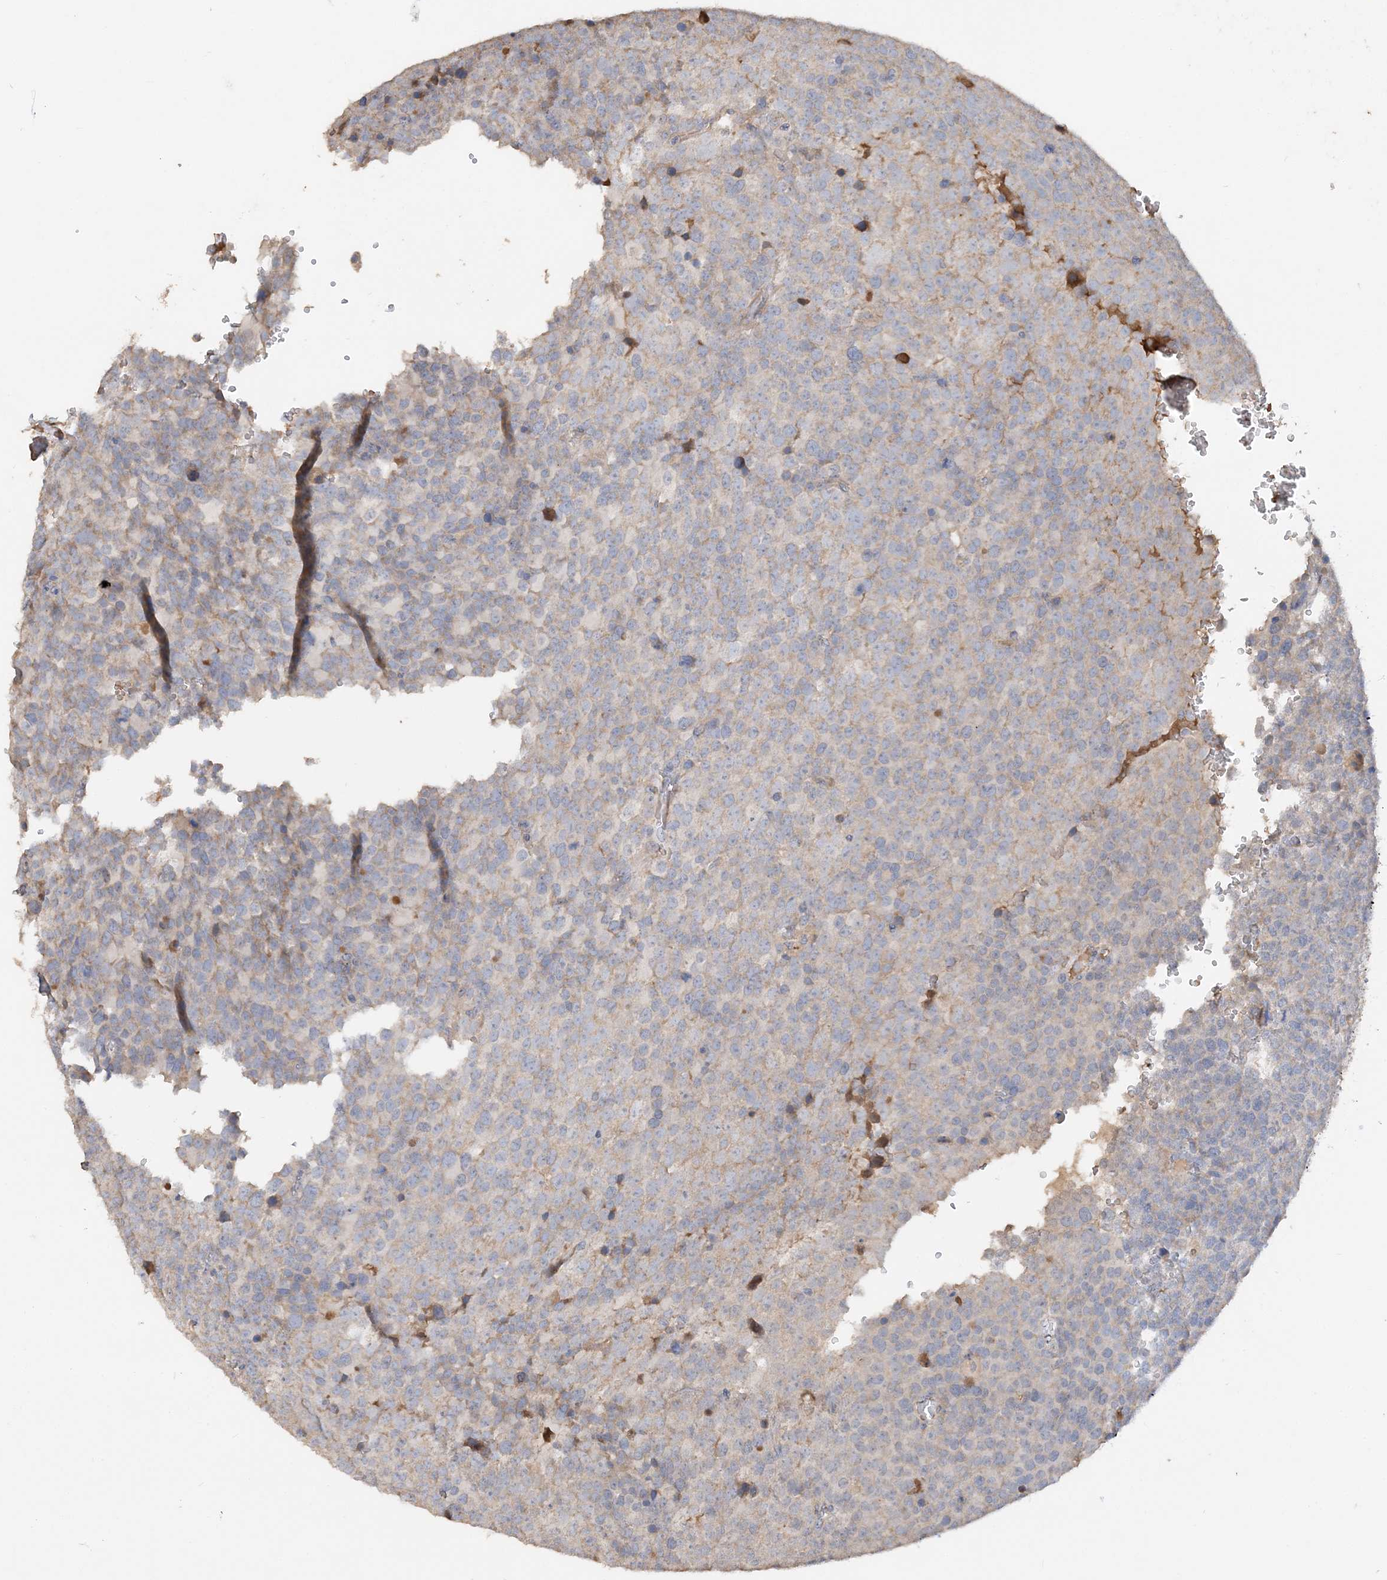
{"staining": {"intensity": "weak", "quantity": "<25%", "location": "cytoplasmic/membranous"}, "tissue": "testis cancer", "cell_type": "Tumor cells", "image_type": "cancer", "snomed": [{"axis": "morphology", "description": "Seminoma, NOS"}, {"axis": "topography", "description": "Testis"}], "caption": "A micrograph of testis seminoma stained for a protein shows no brown staining in tumor cells. Brightfield microscopy of immunohistochemistry (IHC) stained with DAB (brown) and hematoxylin (blue), captured at high magnification.", "gene": "GRINA", "patient": {"sex": "male", "age": 71}}